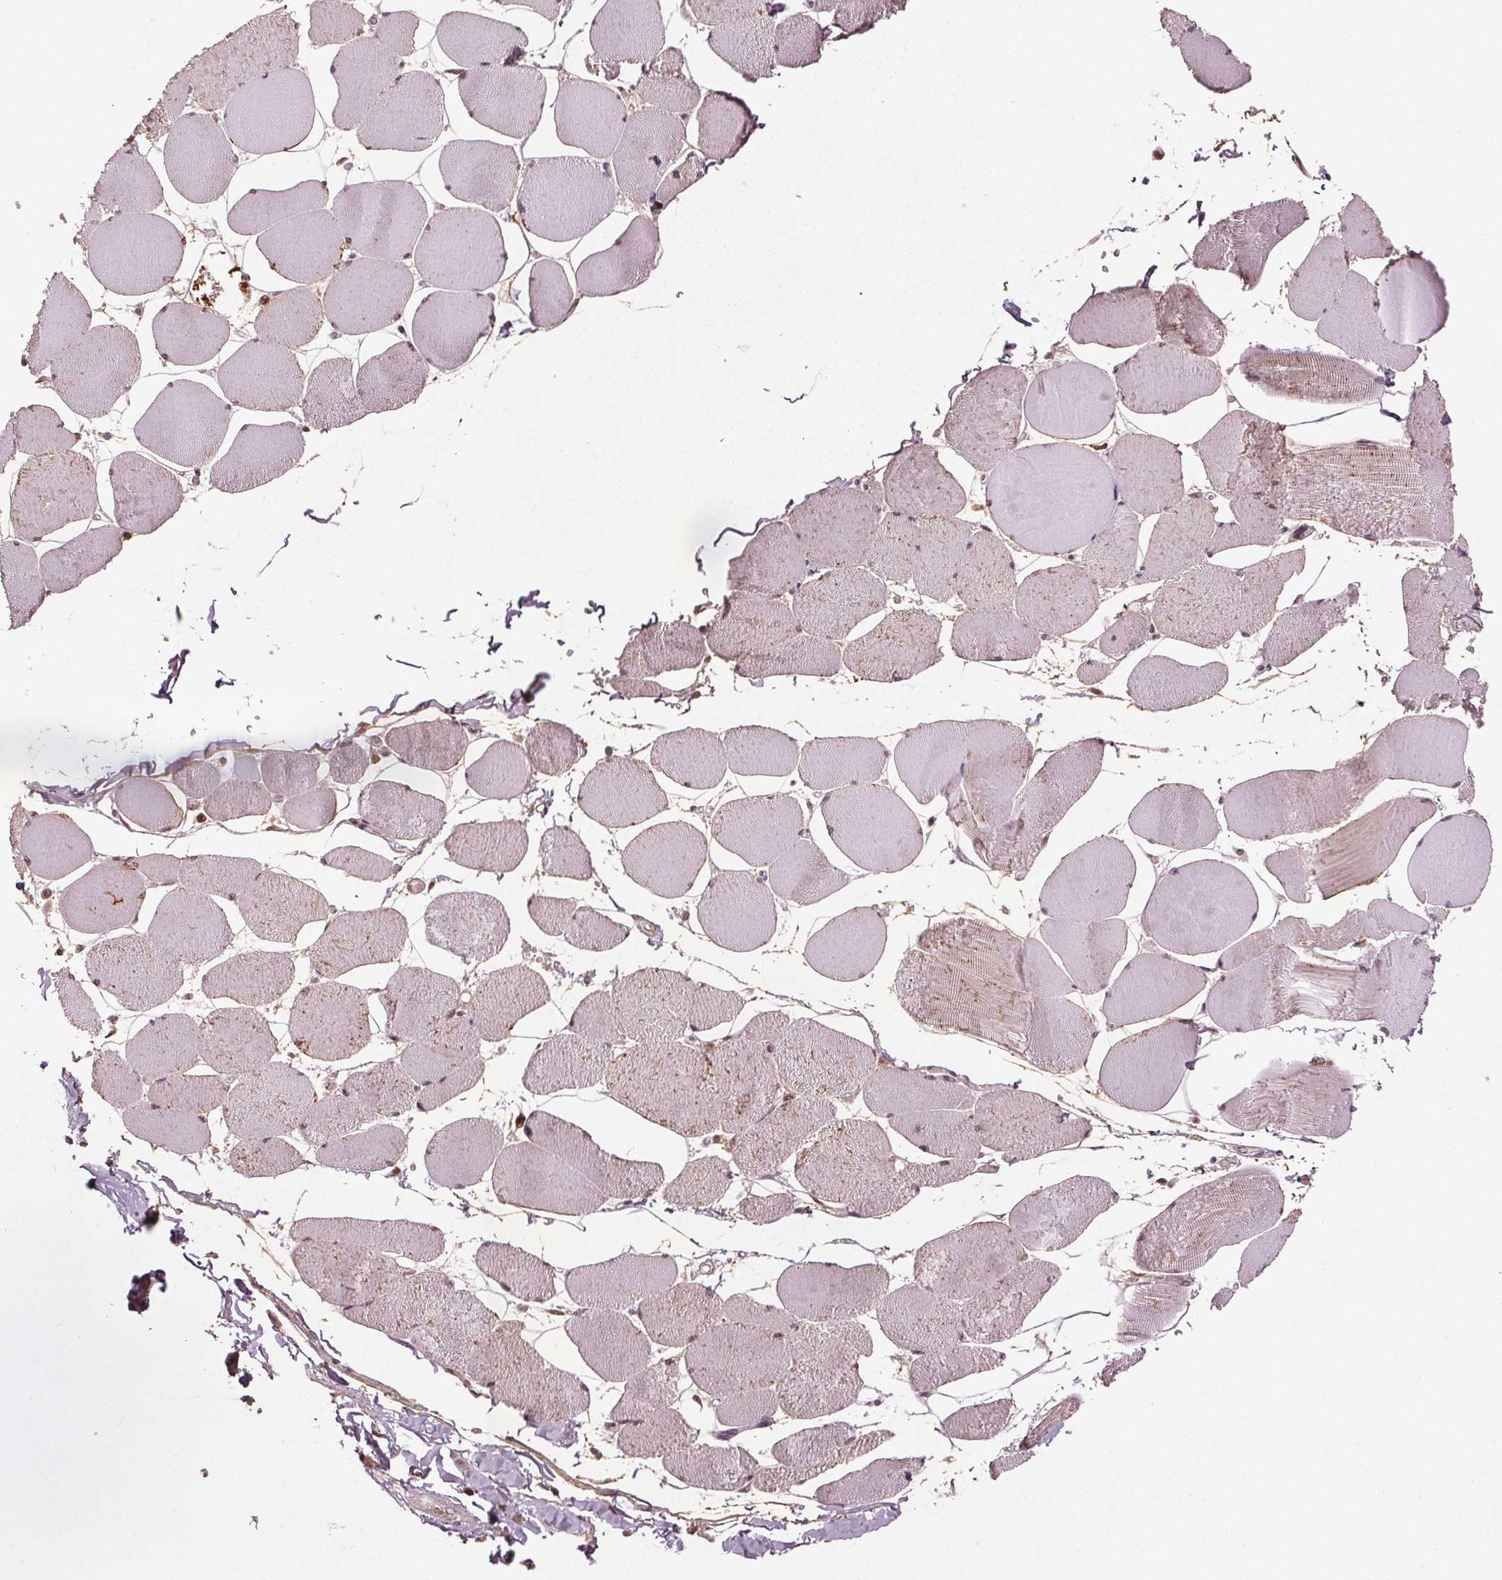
{"staining": {"intensity": "weak", "quantity": "25%-75%", "location": "nuclear"}, "tissue": "skeletal muscle", "cell_type": "Myocytes", "image_type": "normal", "snomed": [{"axis": "morphology", "description": "Normal tissue, NOS"}, {"axis": "topography", "description": "Skeletal muscle"}], "caption": "Immunohistochemistry (IHC) of unremarkable human skeletal muscle demonstrates low levels of weak nuclear positivity in approximately 25%-75% of myocytes. (Brightfield microscopy of DAB IHC at high magnification).", "gene": "DDX11", "patient": {"sex": "female", "age": 75}}